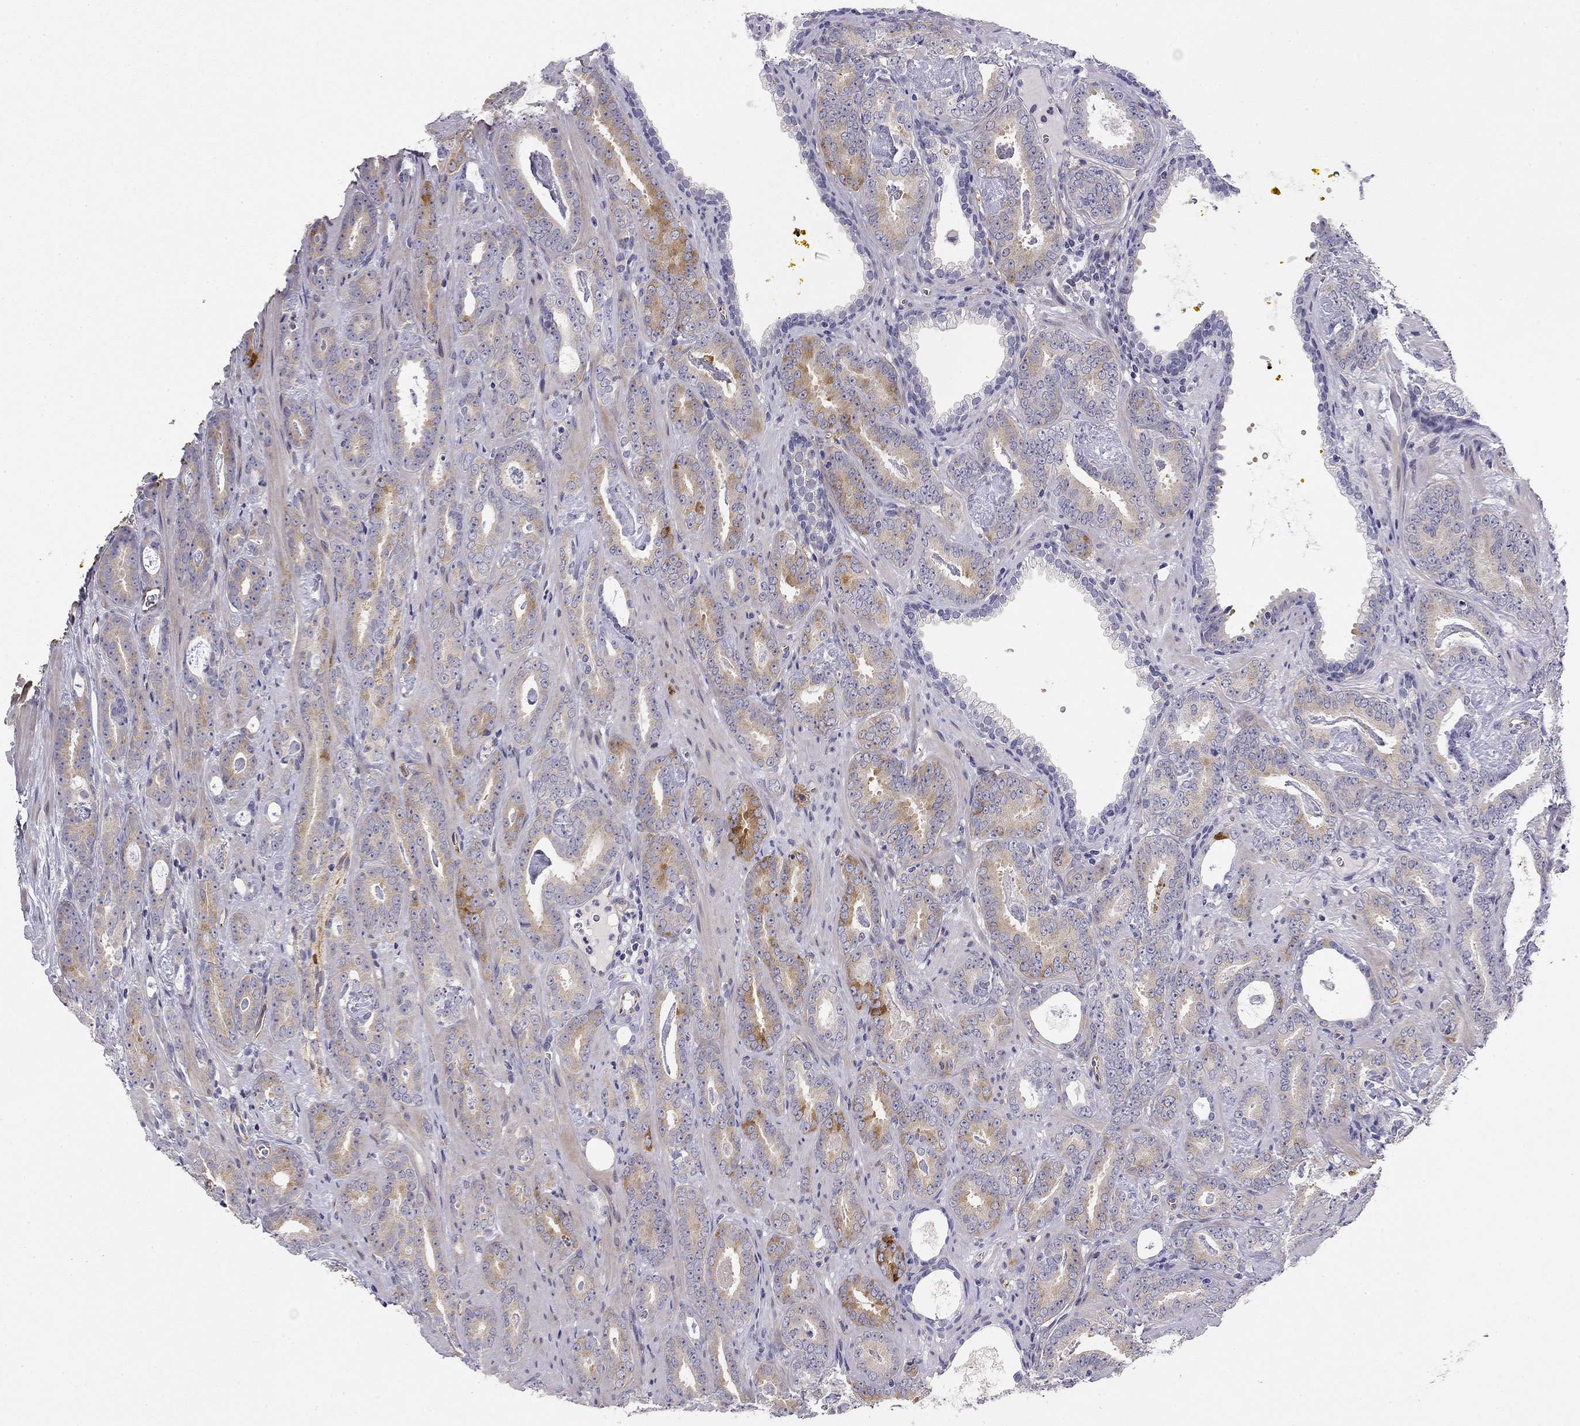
{"staining": {"intensity": "moderate", "quantity": ">75%", "location": "cytoplasmic/membranous"}, "tissue": "prostate cancer", "cell_type": "Tumor cells", "image_type": "cancer", "snomed": [{"axis": "morphology", "description": "Adenocarcinoma, Medium grade"}, {"axis": "topography", "description": "Prostate and seminal vesicle, NOS"}, {"axis": "topography", "description": "Prostate"}], "caption": "IHC of prostate cancer reveals medium levels of moderate cytoplasmic/membranous positivity in about >75% of tumor cells.", "gene": "RTL1", "patient": {"sex": "male", "age": 54}}